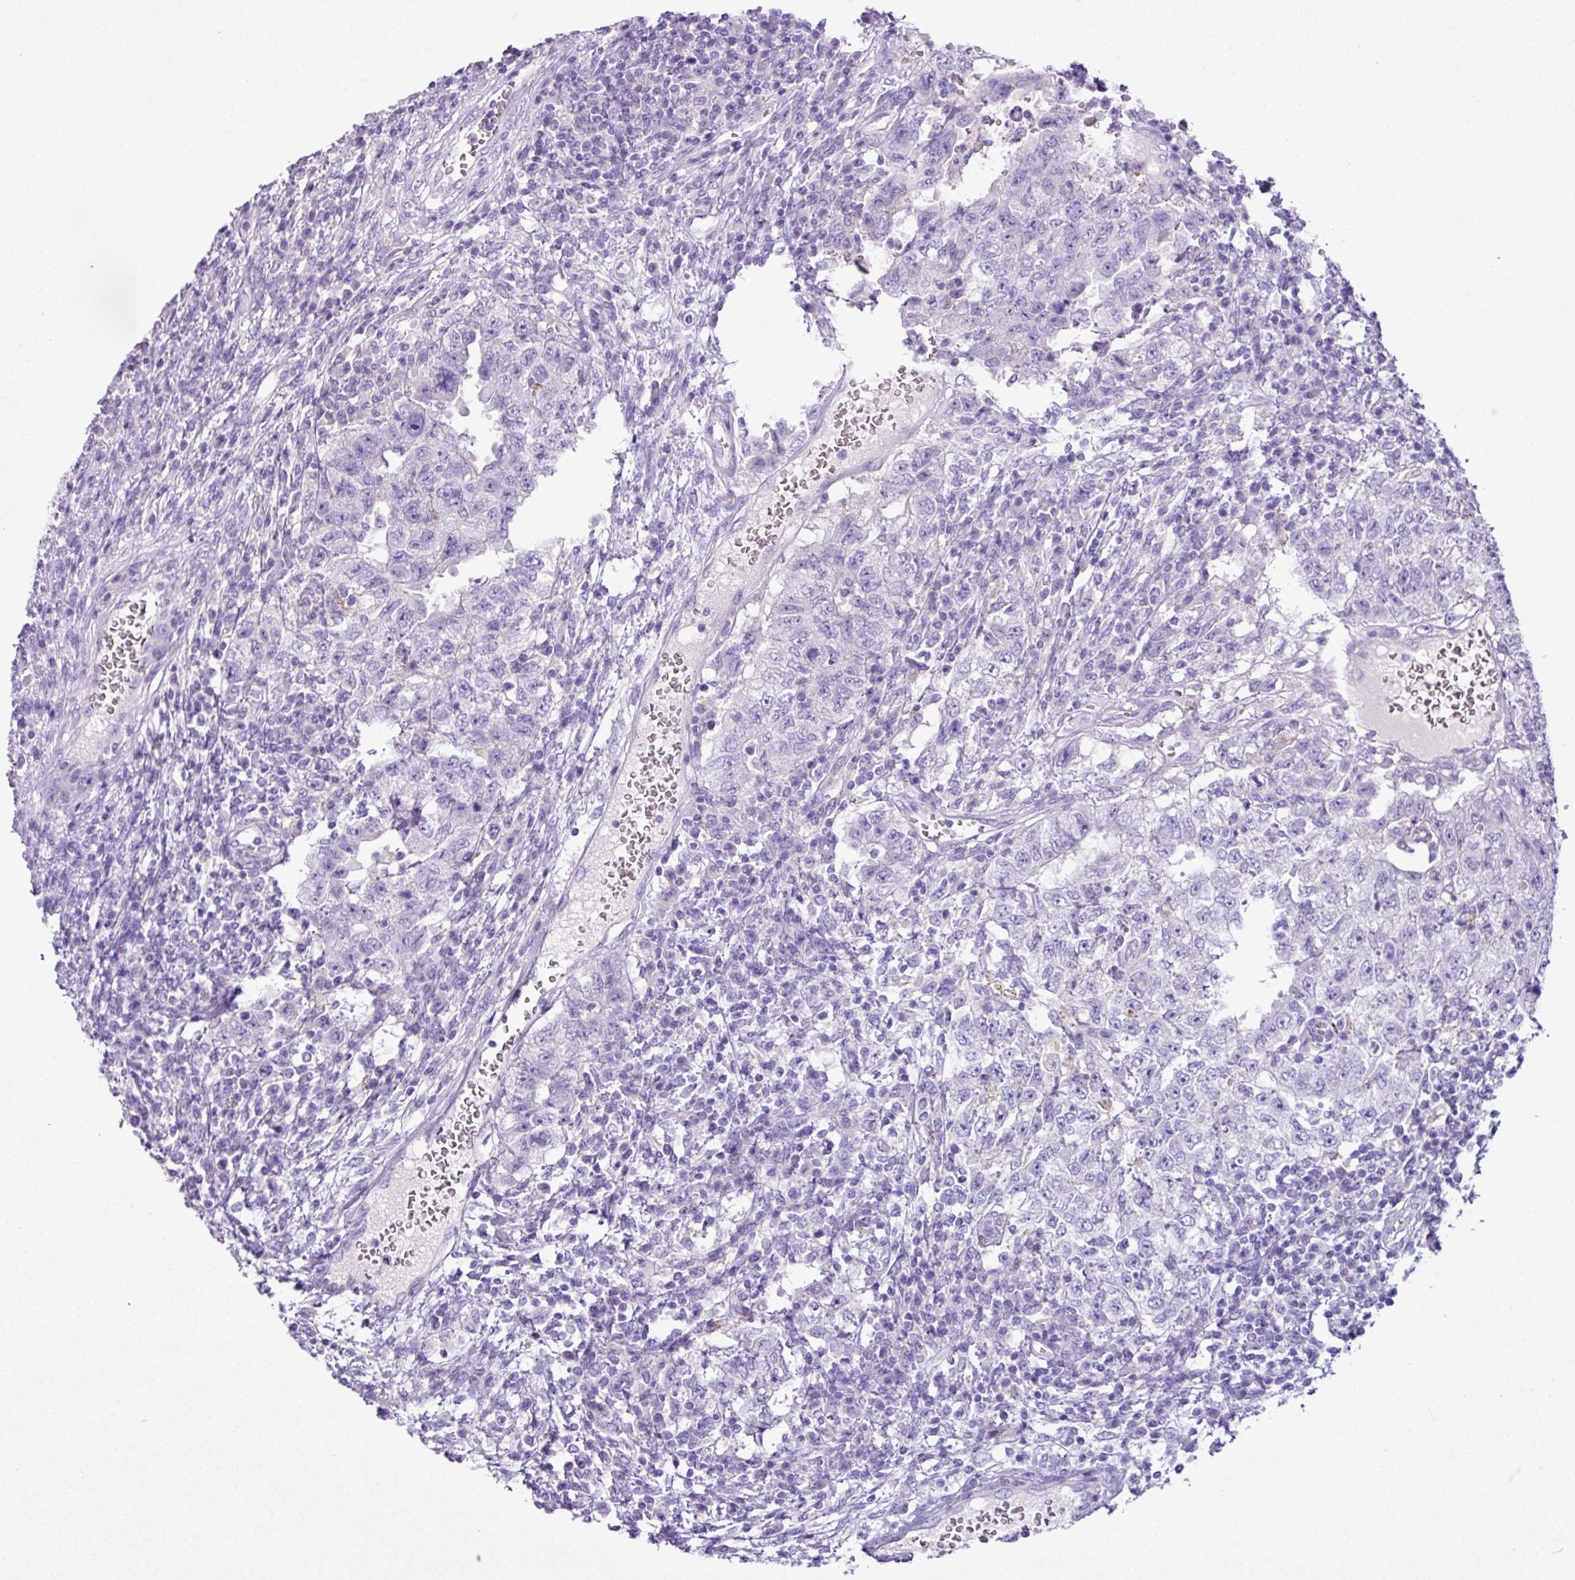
{"staining": {"intensity": "negative", "quantity": "none", "location": "none"}, "tissue": "testis cancer", "cell_type": "Tumor cells", "image_type": "cancer", "snomed": [{"axis": "morphology", "description": "Carcinoma, Embryonal, NOS"}, {"axis": "topography", "description": "Testis"}], "caption": "An IHC image of embryonal carcinoma (testis) is shown. There is no staining in tumor cells of embryonal carcinoma (testis).", "gene": "CYSTM1", "patient": {"sex": "male", "age": 26}}